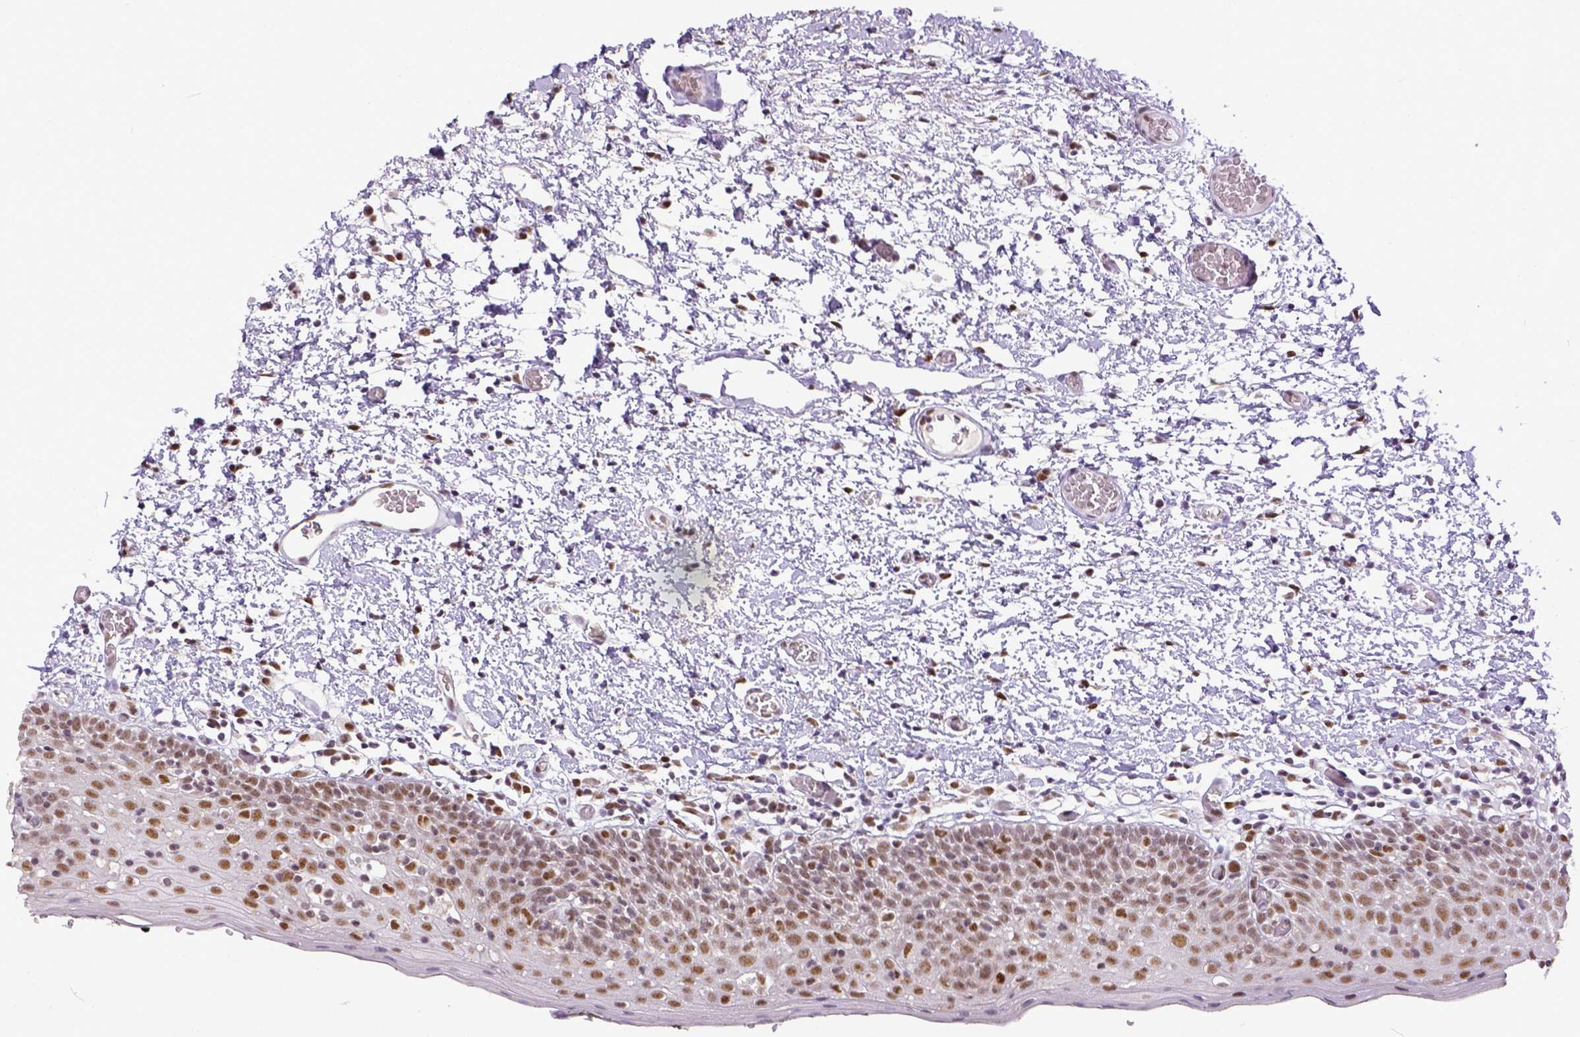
{"staining": {"intensity": "moderate", "quantity": ">75%", "location": "nuclear"}, "tissue": "oral mucosa", "cell_type": "Squamous epithelial cells", "image_type": "normal", "snomed": [{"axis": "morphology", "description": "Normal tissue, NOS"}, {"axis": "morphology", "description": "Squamous cell carcinoma, NOS"}, {"axis": "topography", "description": "Oral tissue"}, {"axis": "topography", "description": "Head-Neck"}], "caption": "Immunohistochemical staining of normal human oral mucosa reveals medium levels of moderate nuclear staining in about >75% of squamous epithelial cells. Using DAB (brown) and hematoxylin (blue) stains, captured at high magnification using brightfield microscopy.", "gene": "ERCC1", "patient": {"sex": "male", "age": 69}}